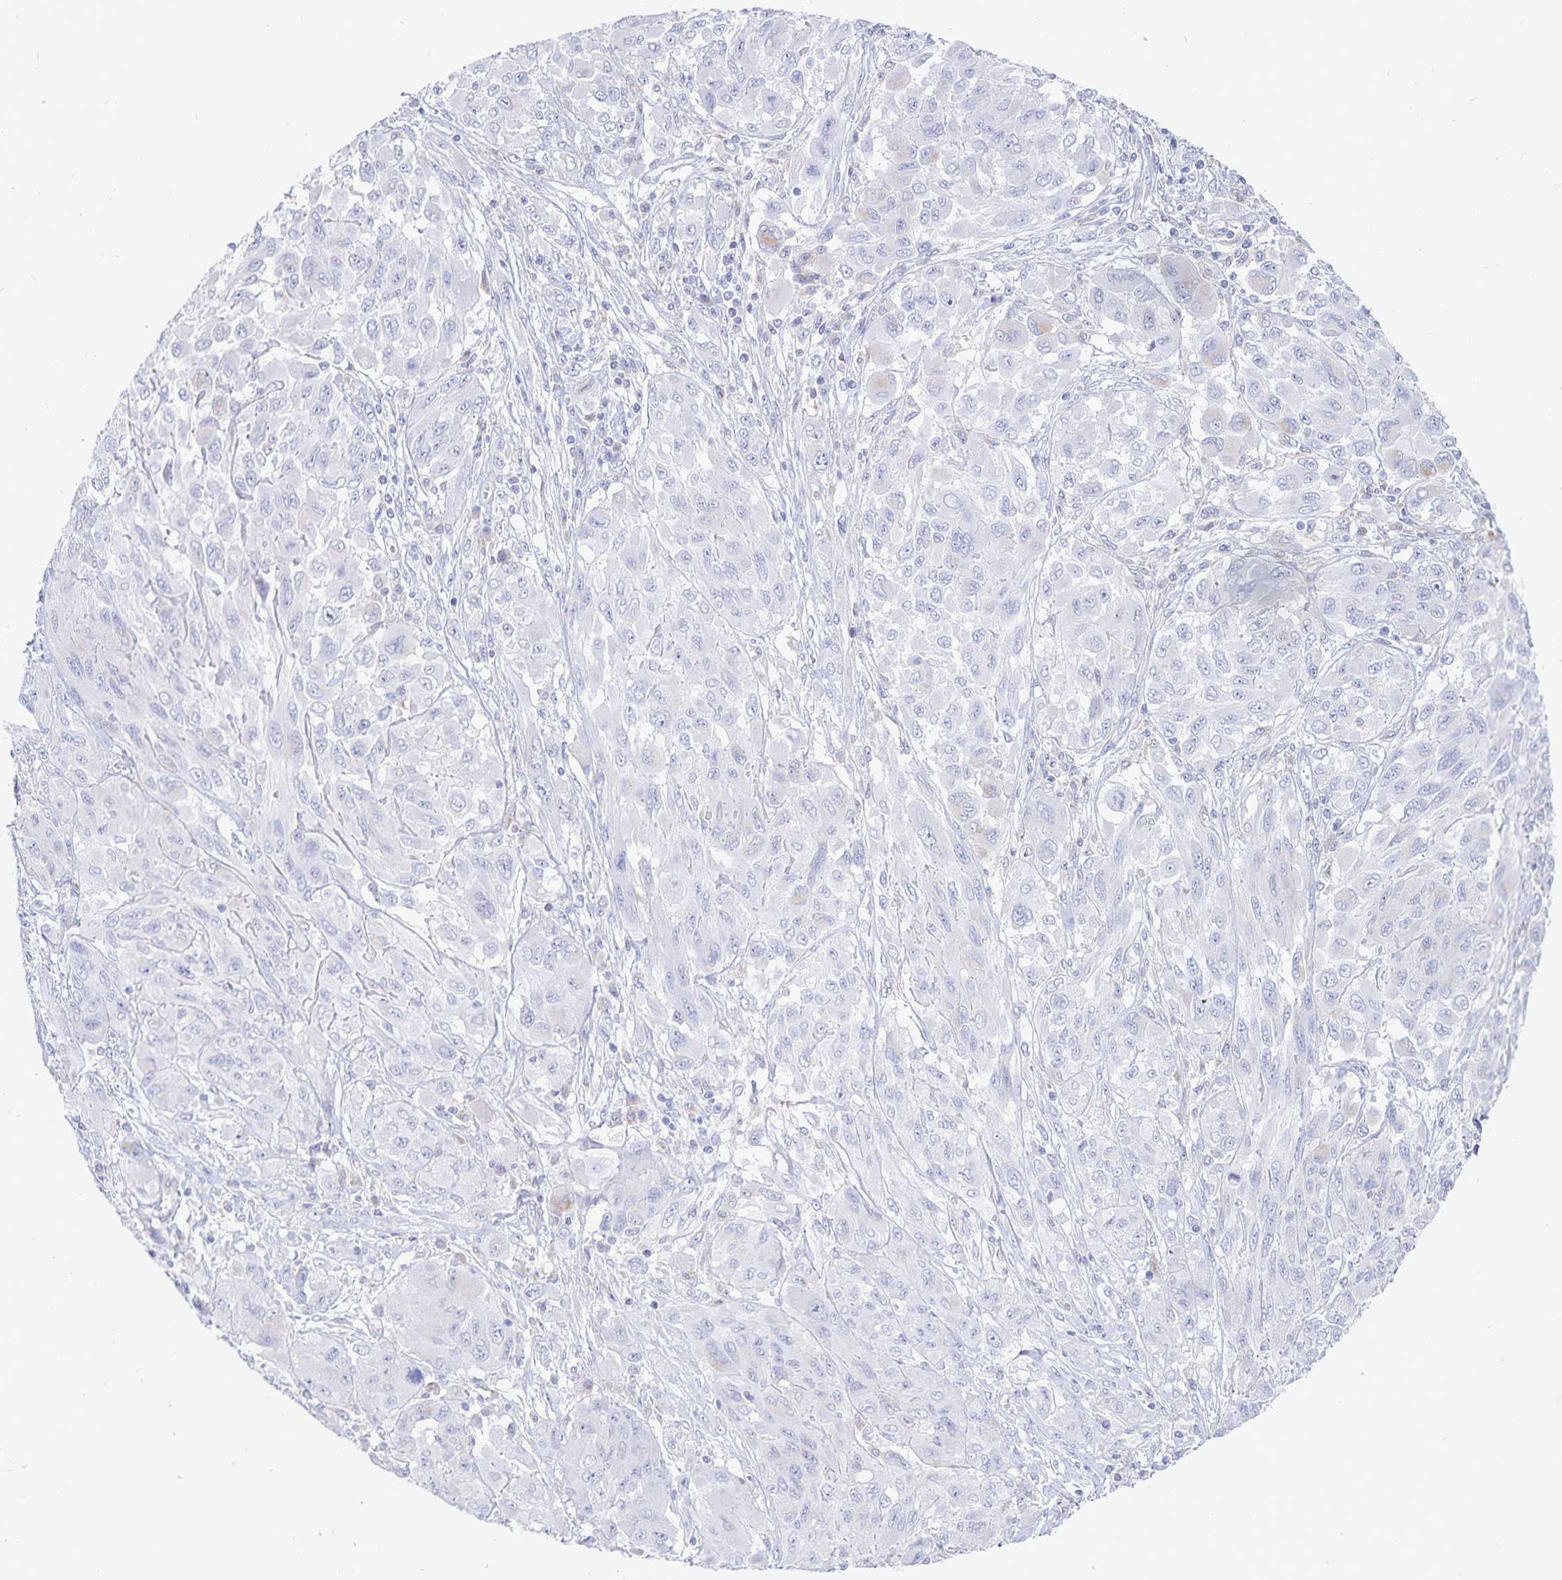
{"staining": {"intensity": "negative", "quantity": "none", "location": "none"}, "tissue": "melanoma", "cell_type": "Tumor cells", "image_type": "cancer", "snomed": [{"axis": "morphology", "description": "Malignant melanoma, NOS"}, {"axis": "topography", "description": "Skin"}], "caption": "Malignant melanoma was stained to show a protein in brown. There is no significant staining in tumor cells.", "gene": "PKHD1", "patient": {"sex": "female", "age": 91}}